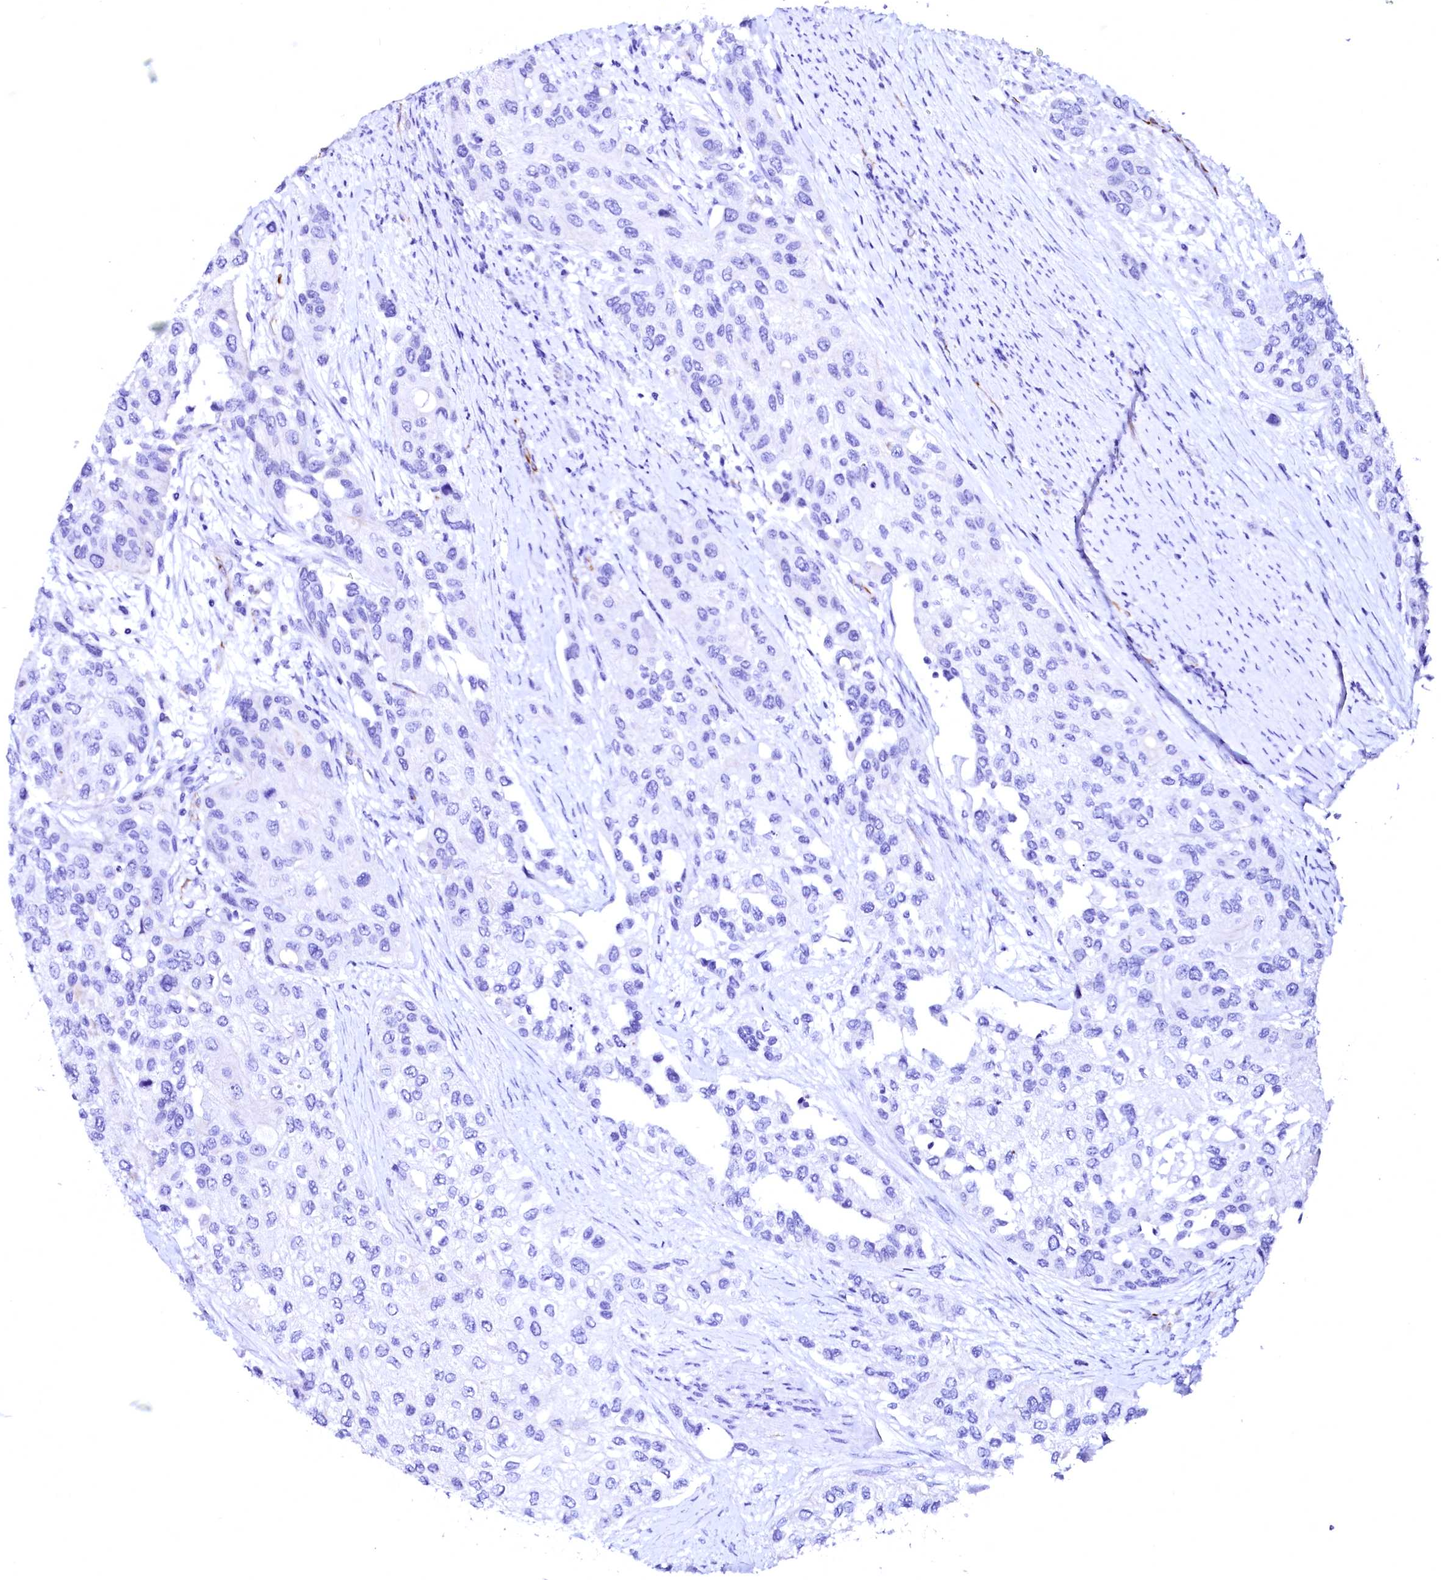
{"staining": {"intensity": "negative", "quantity": "none", "location": "none"}, "tissue": "urothelial cancer", "cell_type": "Tumor cells", "image_type": "cancer", "snomed": [{"axis": "morphology", "description": "Normal tissue, NOS"}, {"axis": "morphology", "description": "Urothelial carcinoma, High grade"}, {"axis": "topography", "description": "Vascular tissue"}, {"axis": "topography", "description": "Urinary bladder"}], "caption": "Tumor cells show no significant protein staining in urothelial cancer. (DAB immunohistochemistry, high magnification).", "gene": "SFR1", "patient": {"sex": "female", "age": 56}}